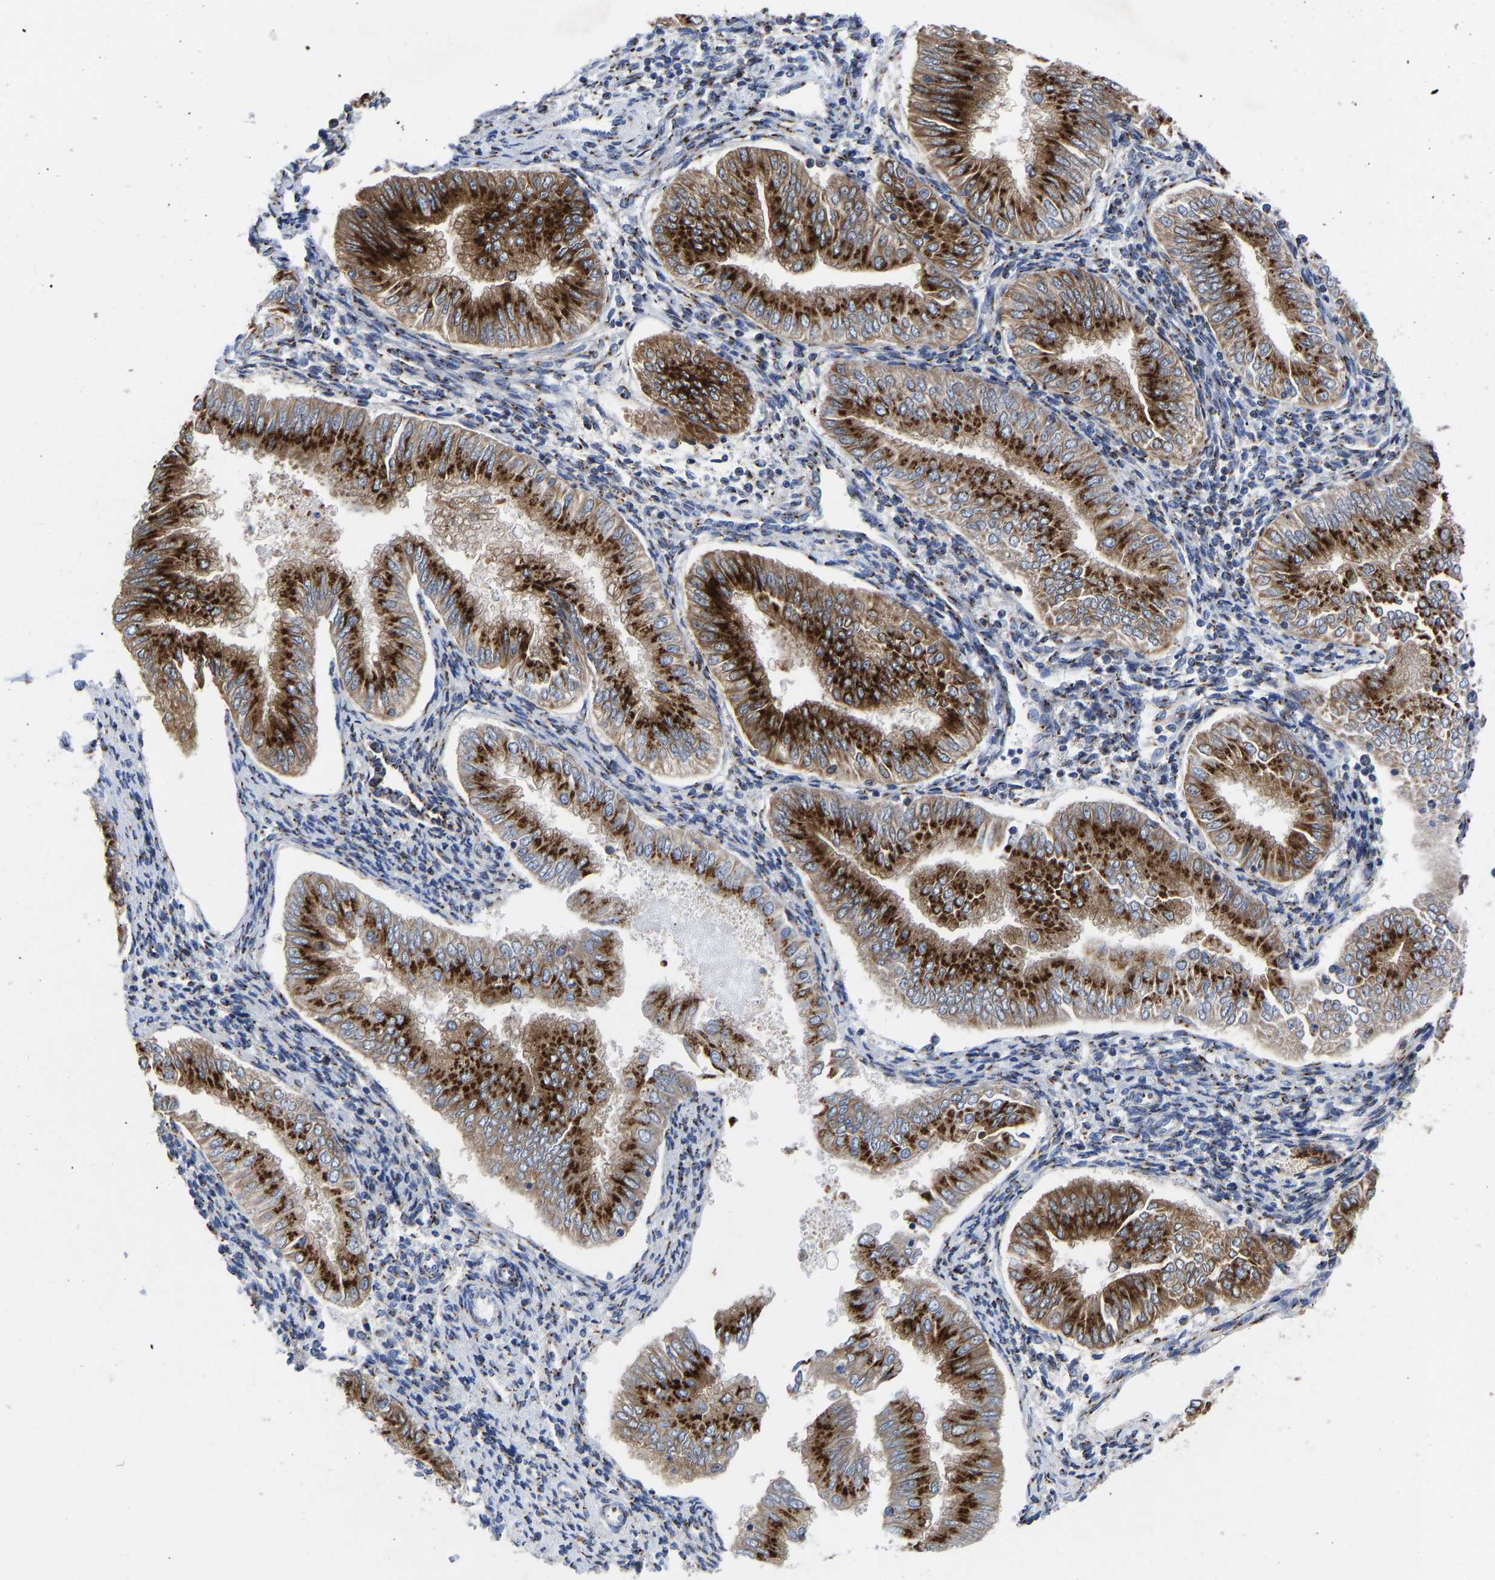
{"staining": {"intensity": "strong", "quantity": ">75%", "location": "cytoplasmic/membranous"}, "tissue": "endometrial cancer", "cell_type": "Tumor cells", "image_type": "cancer", "snomed": [{"axis": "morphology", "description": "Adenocarcinoma, NOS"}, {"axis": "topography", "description": "Endometrium"}], "caption": "Immunohistochemical staining of endometrial cancer (adenocarcinoma) displays strong cytoplasmic/membranous protein staining in approximately >75% of tumor cells.", "gene": "TMEM87A", "patient": {"sex": "female", "age": 53}}